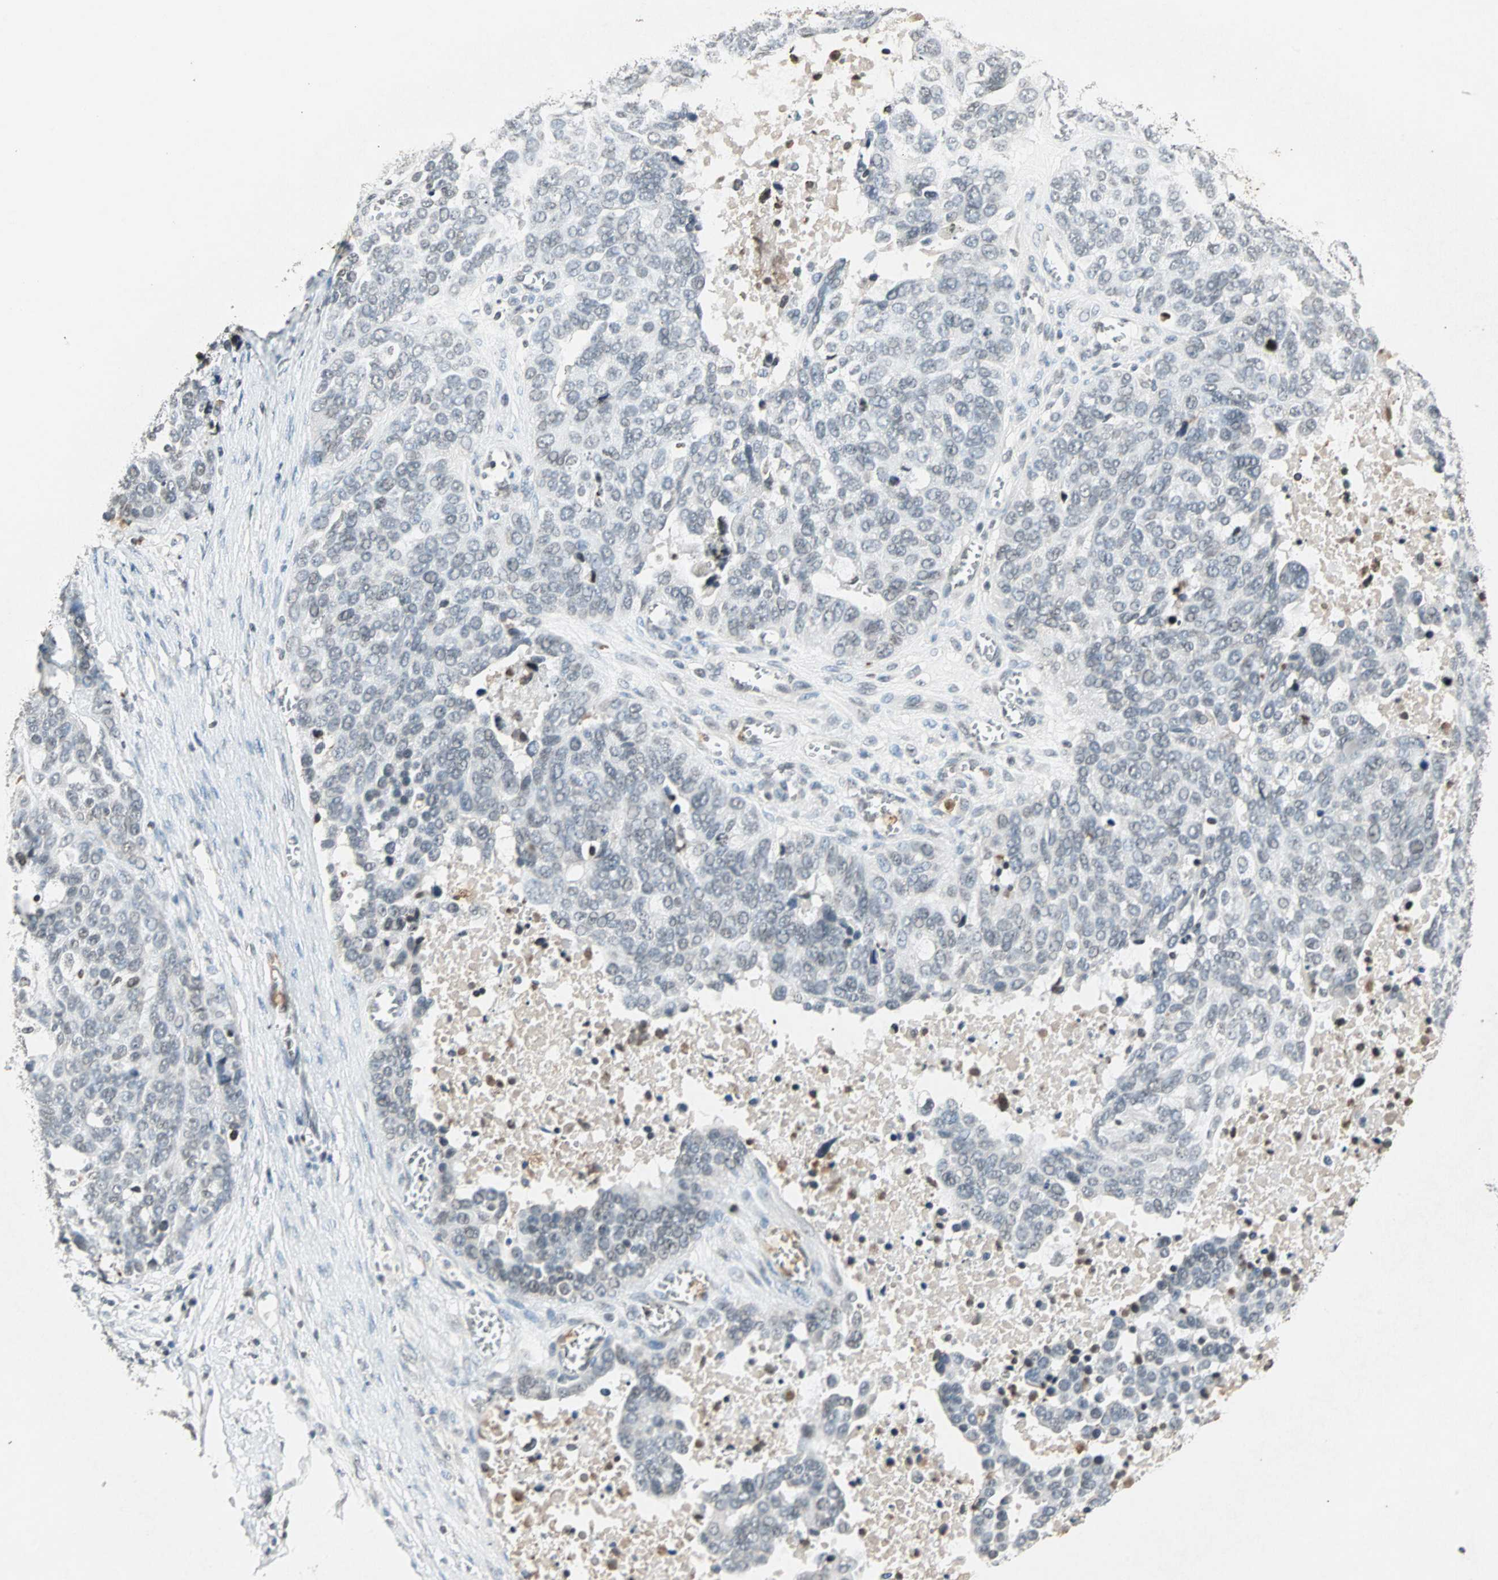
{"staining": {"intensity": "negative", "quantity": "none", "location": "none"}, "tissue": "ovarian cancer", "cell_type": "Tumor cells", "image_type": "cancer", "snomed": [{"axis": "morphology", "description": "Cystadenocarcinoma, serous, NOS"}, {"axis": "topography", "description": "Ovary"}], "caption": "This is a photomicrograph of immunohistochemistry (IHC) staining of ovarian serous cystadenocarcinoma, which shows no staining in tumor cells.", "gene": "PRELID1", "patient": {"sex": "female", "age": 44}}